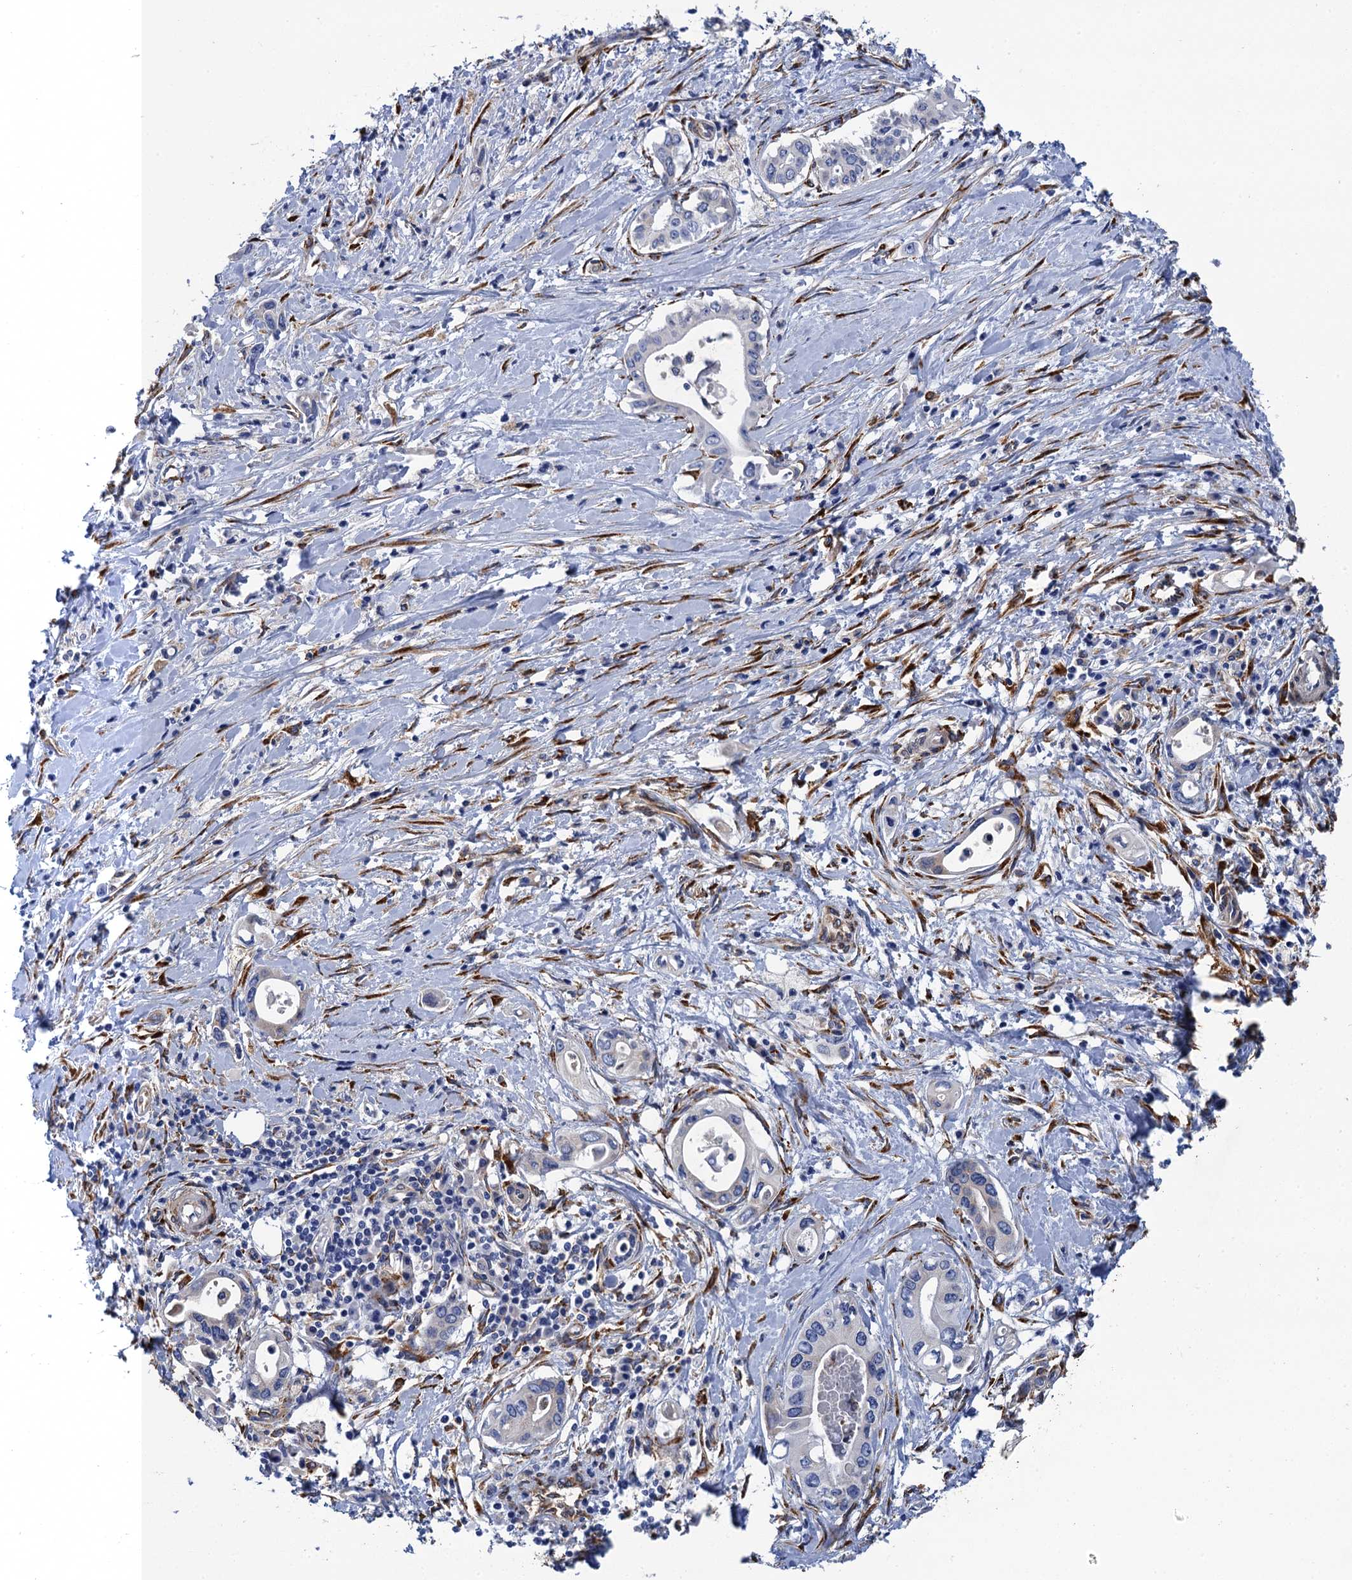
{"staining": {"intensity": "negative", "quantity": "none", "location": "none"}, "tissue": "pancreatic cancer", "cell_type": "Tumor cells", "image_type": "cancer", "snomed": [{"axis": "morphology", "description": "Adenocarcinoma, NOS"}, {"axis": "topography", "description": "Pancreas"}], "caption": "IHC of adenocarcinoma (pancreatic) displays no positivity in tumor cells.", "gene": "POGLUT3", "patient": {"sex": "female", "age": 66}}